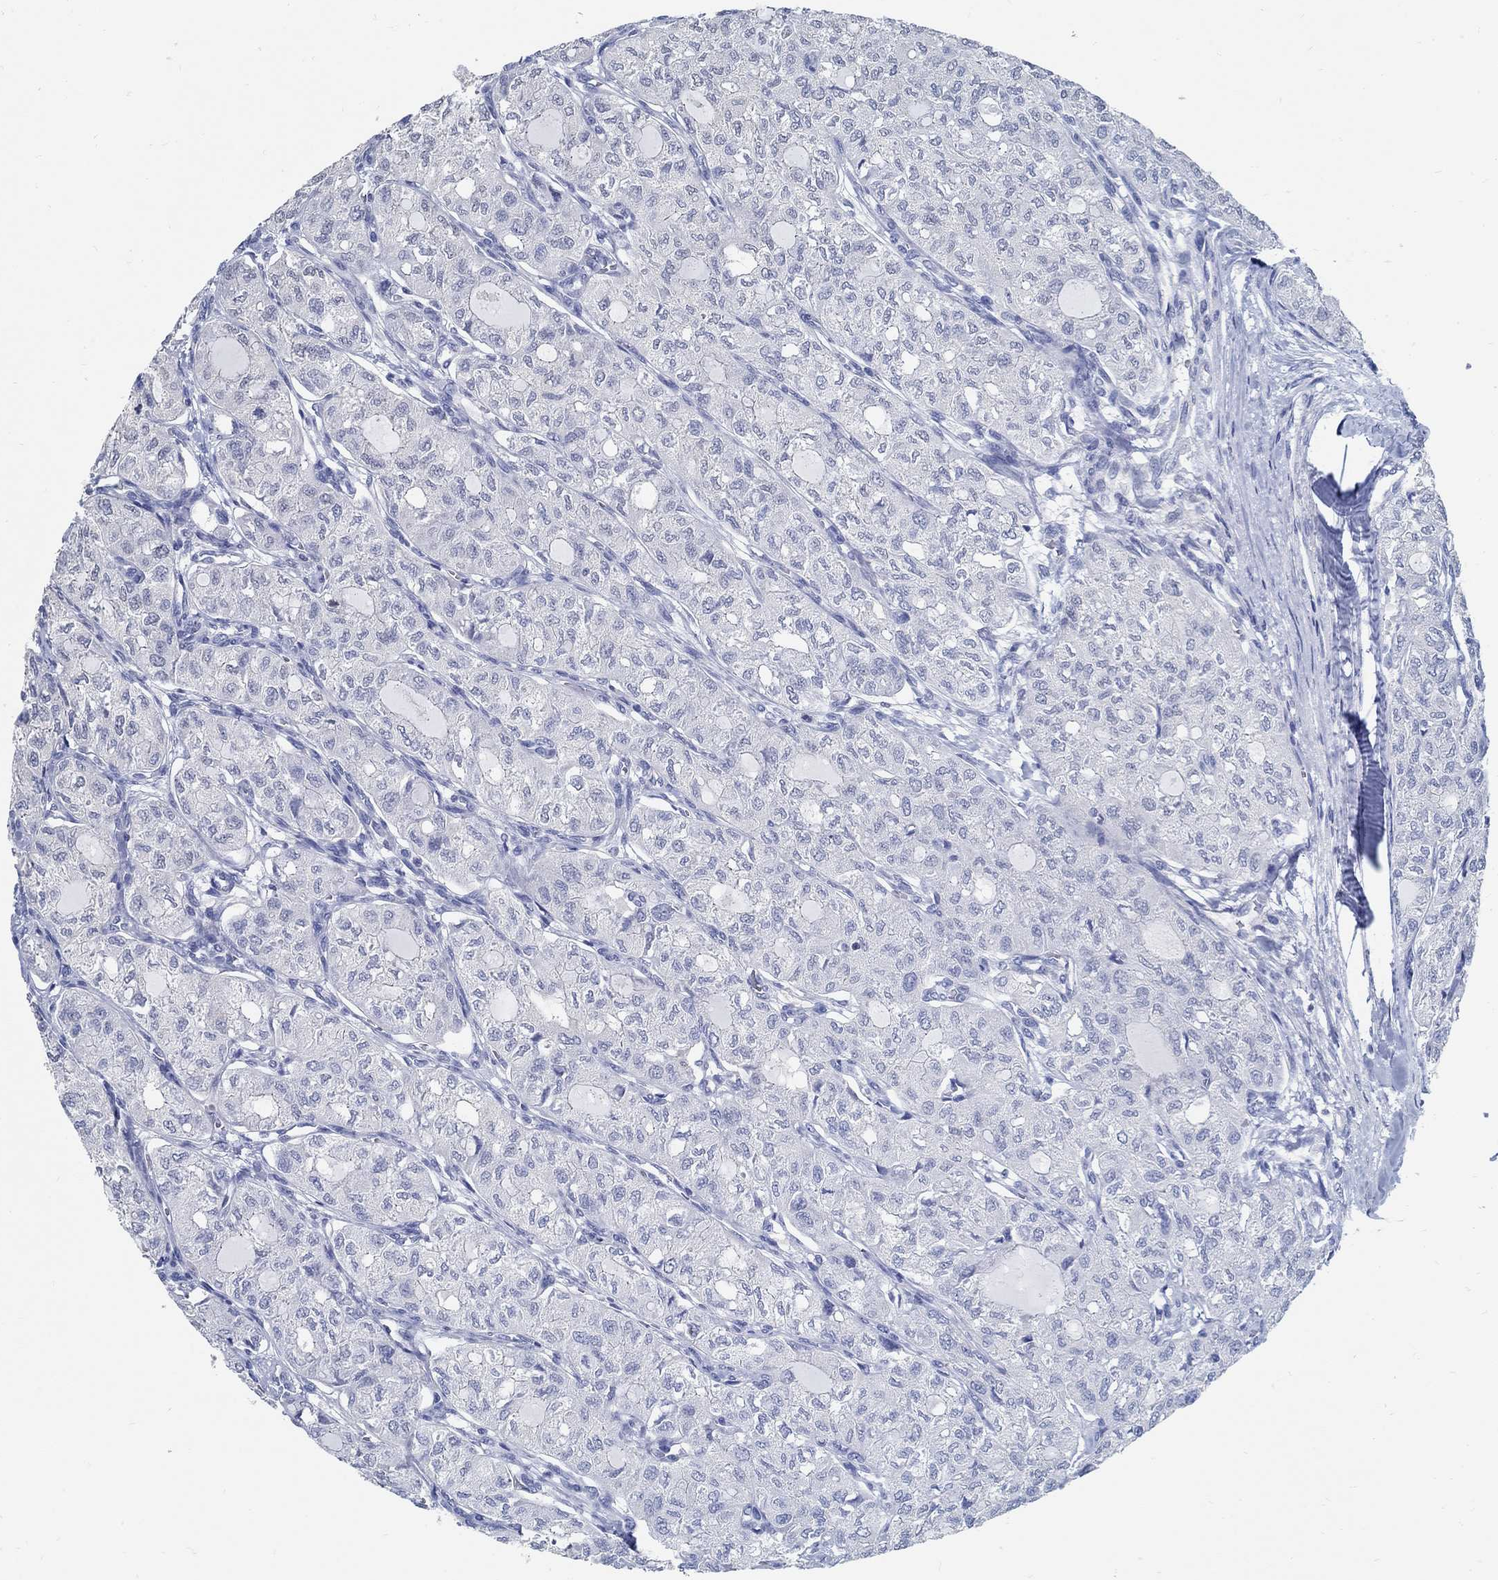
{"staining": {"intensity": "negative", "quantity": "none", "location": "none"}, "tissue": "thyroid cancer", "cell_type": "Tumor cells", "image_type": "cancer", "snomed": [{"axis": "morphology", "description": "Follicular adenoma carcinoma, NOS"}, {"axis": "topography", "description": "Thyroid gland"}], "caption": "An image of thyroid cancer stained for a protein shows no brown staining in tumor cells.", "gene": "PCDH11X", "patient": {"sex": "male", "age": 75}}